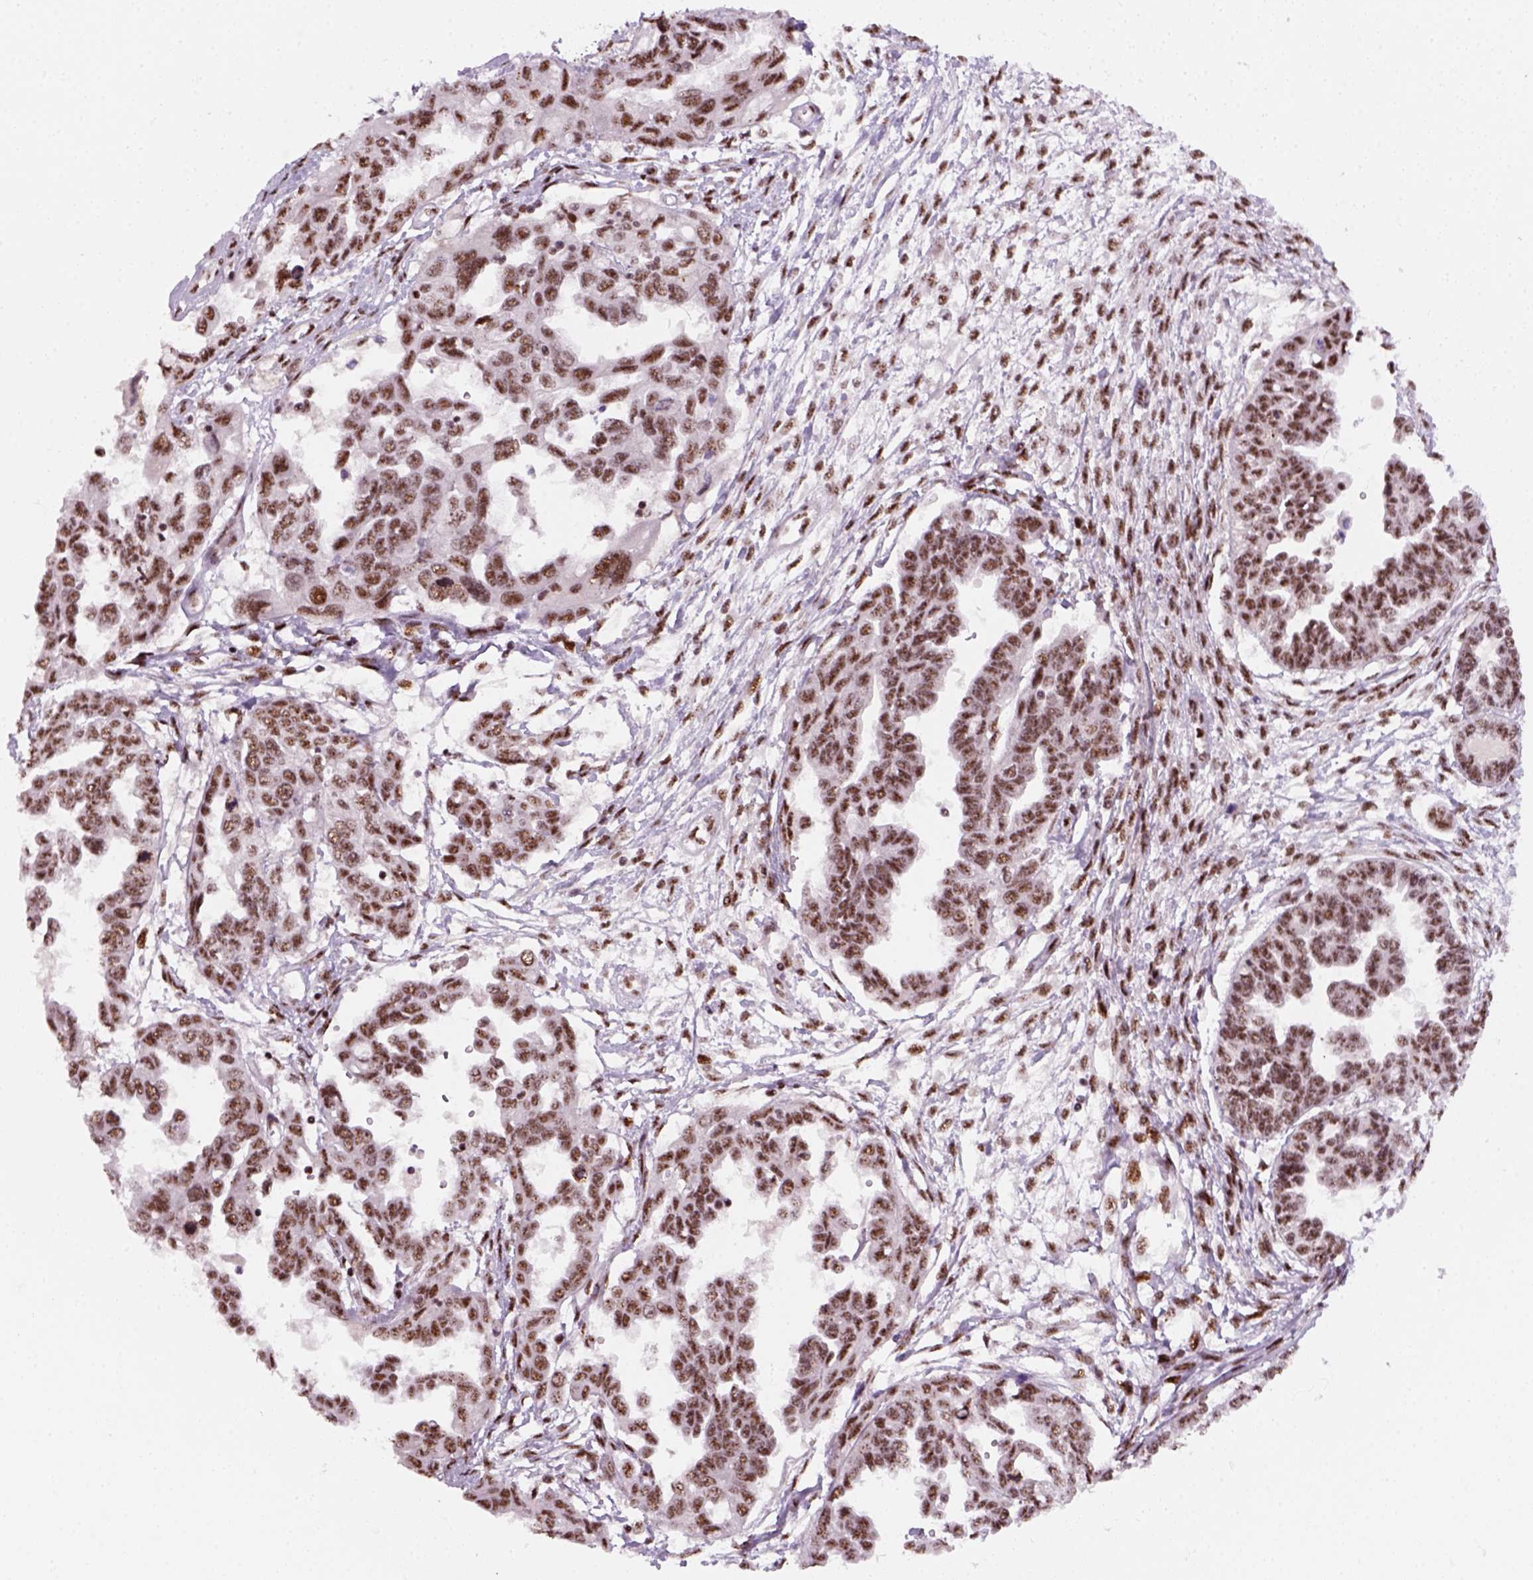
{"staining": {"intensity": "moderate", "quantity": ">75%", "location": "nuclear"}, "tissue": "ovarian cancer", "cell_type": "Tumor cells", "image_type": "cancer", "snomed": [{"axis": "morphology", "description": "Cystadenocarcinoma, serous, NOS"}, {"axis": "topography", "description": "Ovary"}], "caption": "Ovarian cancer was stained to show a protein in brown. There is medium levels of moderate nuclear expression in approximately >75% of tumor cells. (Stains: DAB in brown, nuclei in blue, Microscopy: brightfield microscopy at high magnification).", "gene": "GTF2F1", "patient": {"sex": "female", "age": 53}}